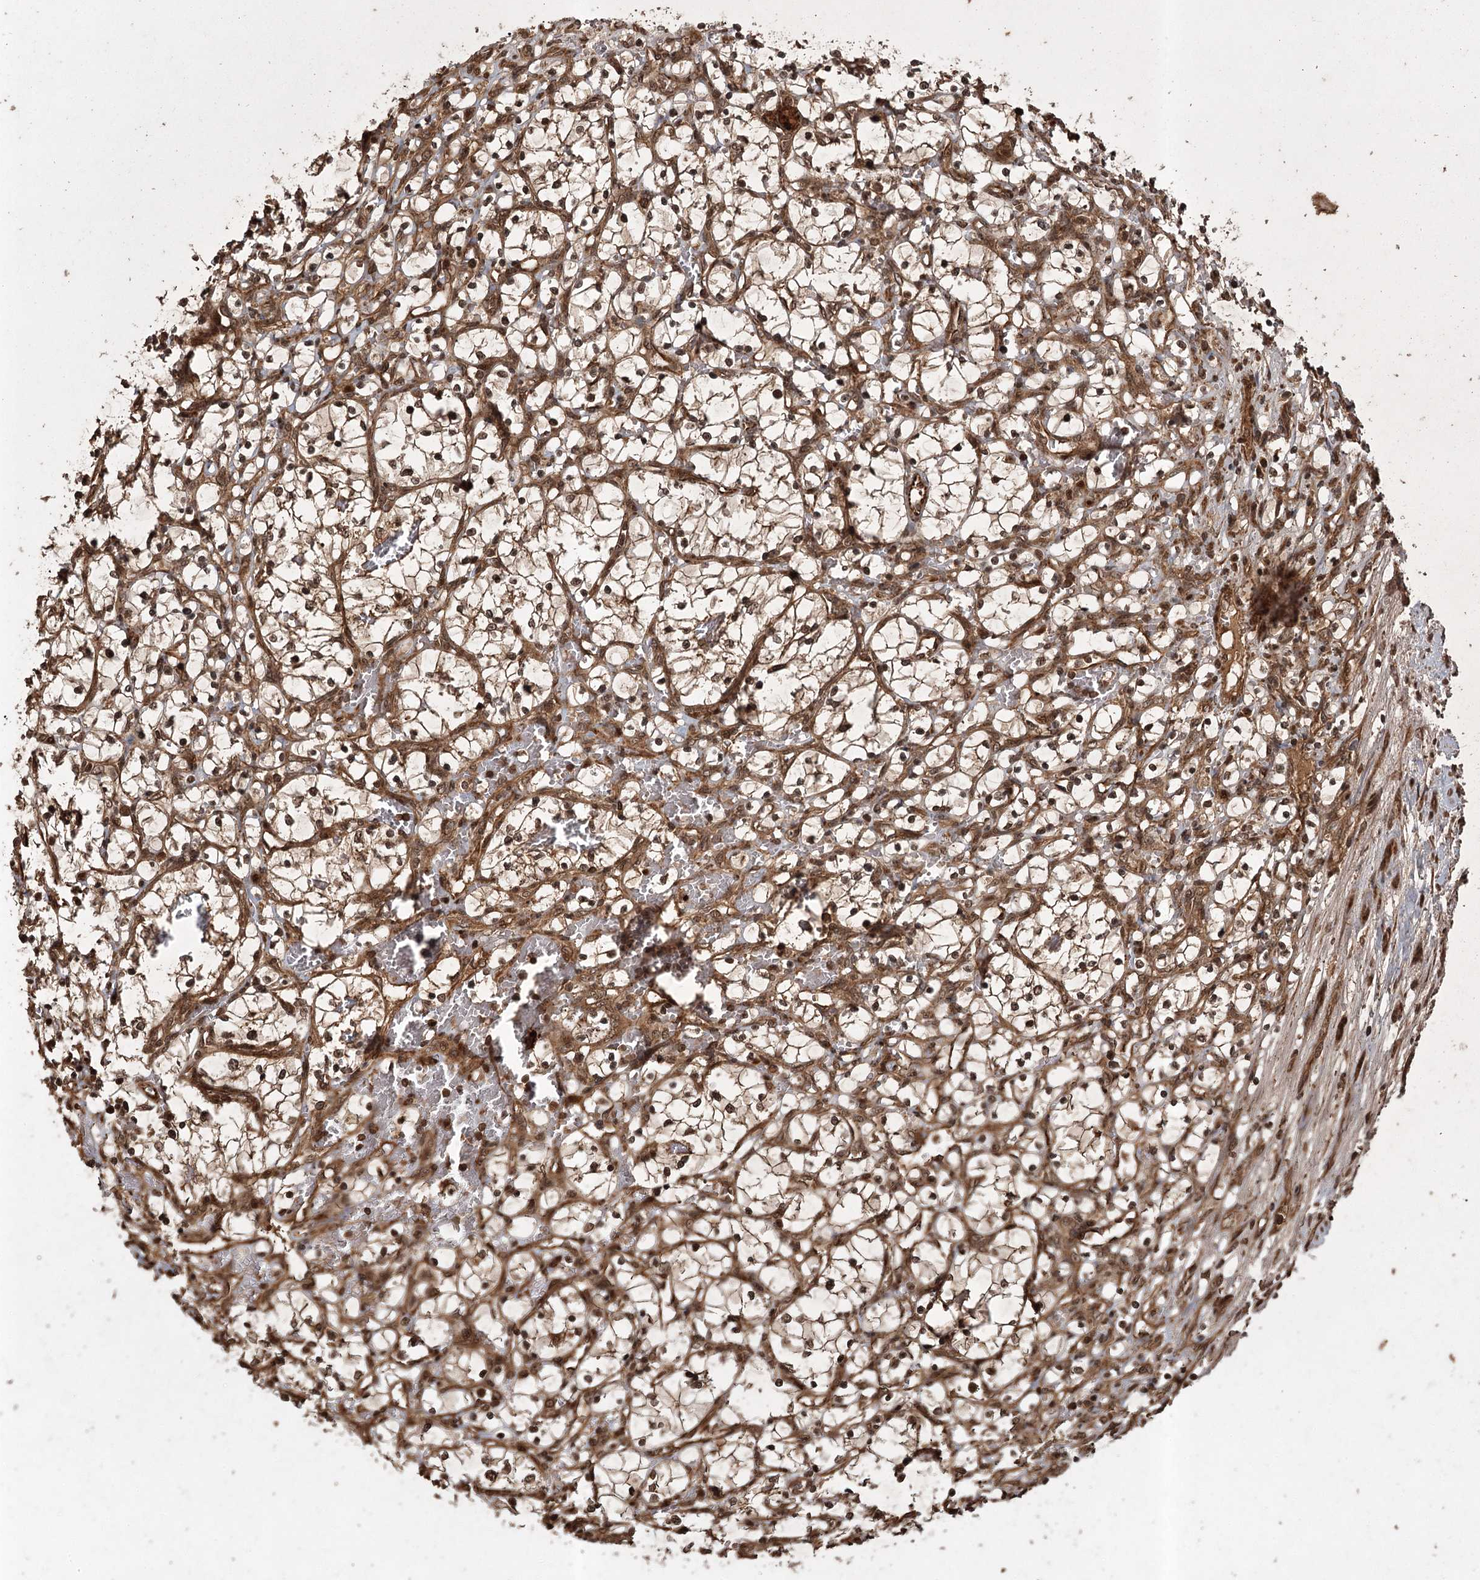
{"staining": {"intensity": "moderate", "quantity": ">75%", "location": "cytoplasmic/membranous,nuclear"}, "tissue": "renal cancer", "cell_type": "Tumor cells", "image_type": "cancer", "snomed": [{"axis": "morphology", "description": "Adenocarcinoma, NOS"}, {"axis": "topography", "description": "Kidney"}], "caption": "The image demonstrates immunohistochemical staining of renal cancer. There is moderate cytoplasmic/membranous and nuclear positivity is identified in about >75% of tumor cells. Nuclei are stained in blue.", "gene": "RPAP3", "patient": {"sex": "female", "age": 69}}